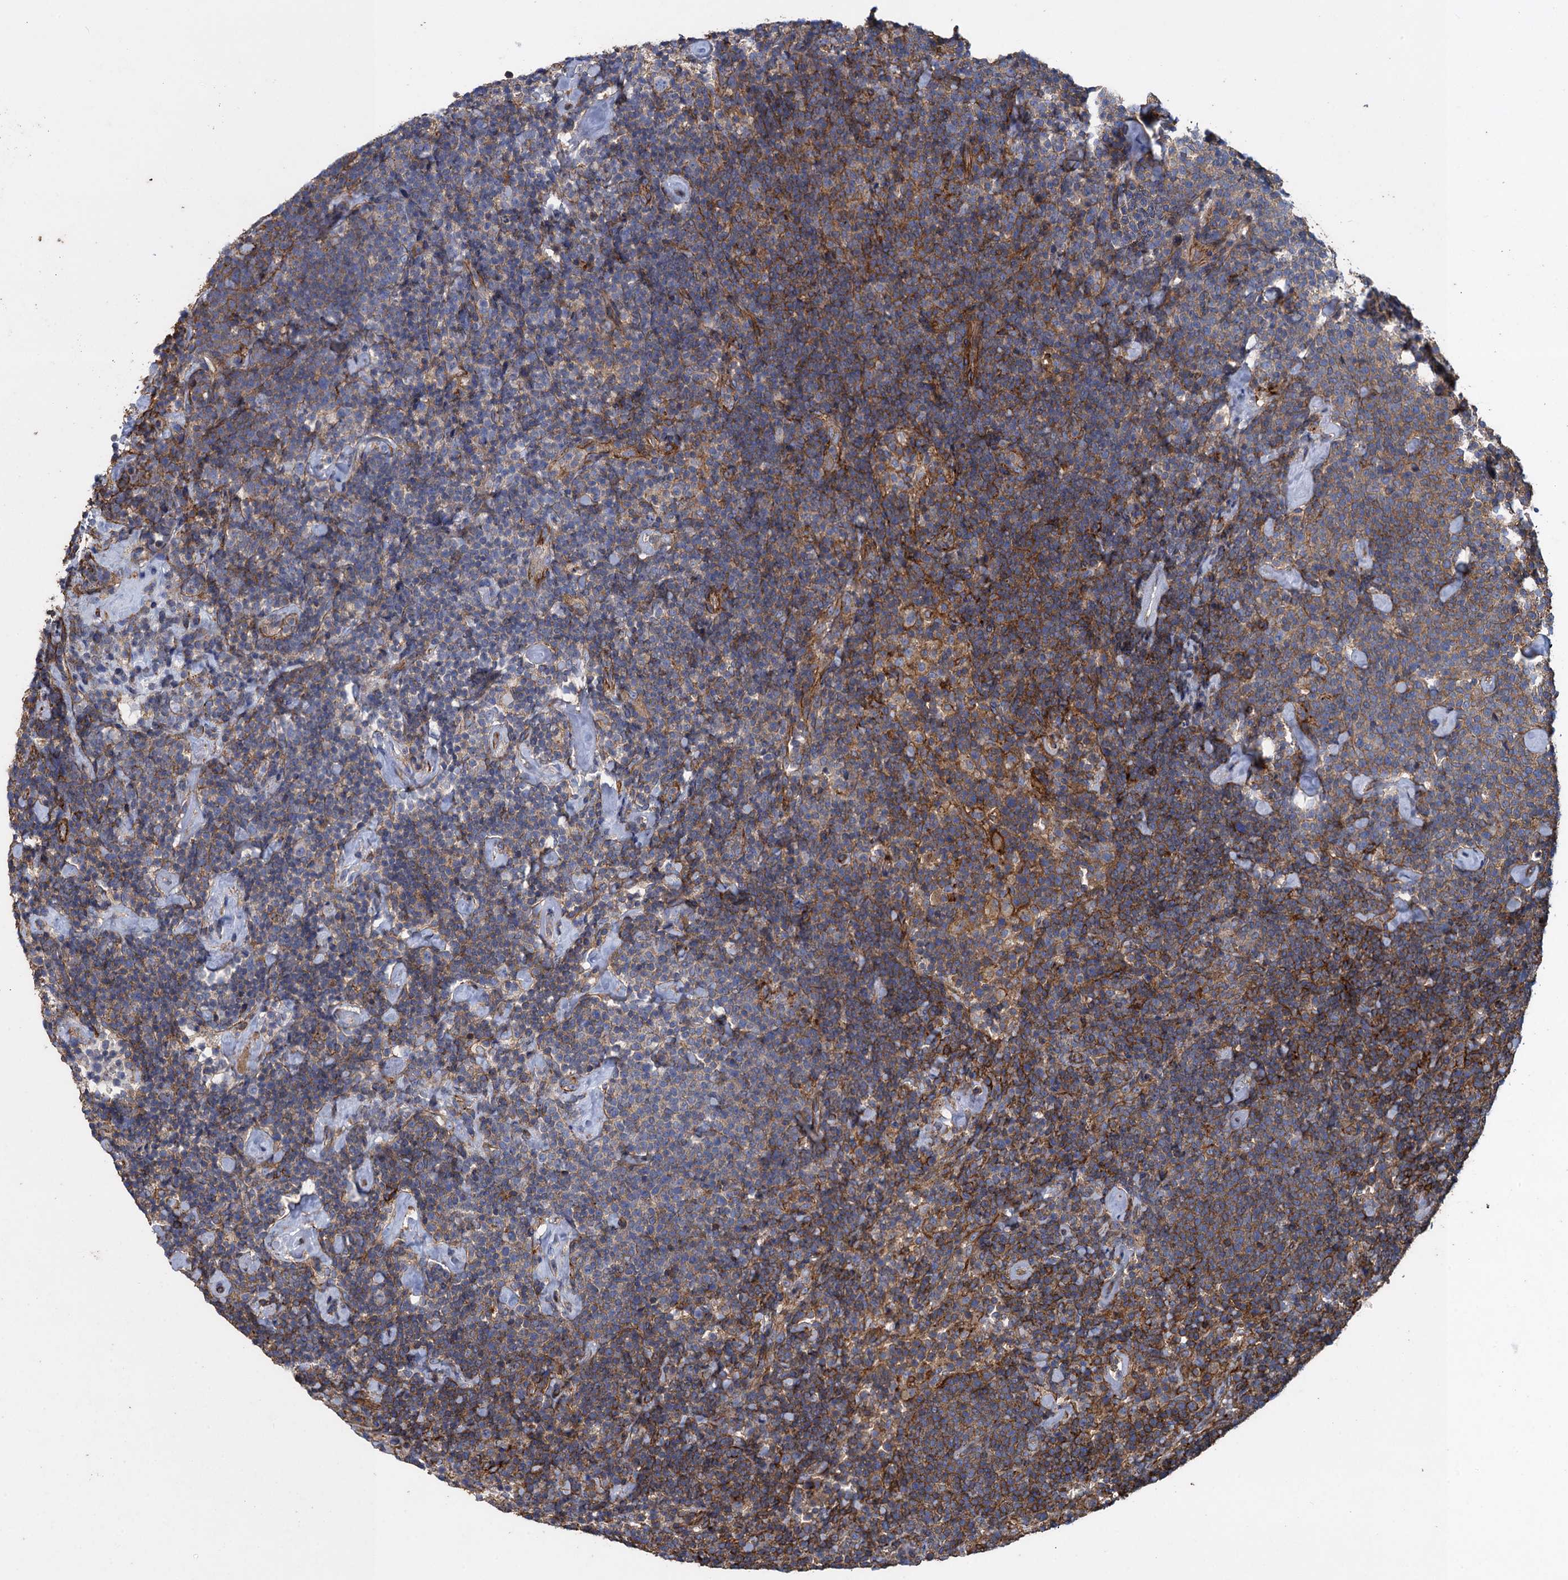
{"staining": {"intensity": "moderate", "quantity": "25%-75%", "location": "cytoplasmic/membranous"}, "tissue": "lymphoma", "cell_type": "Tumor cells", "image_type": "cancer", "snomed": [{"axis": "morphology", "description": "Malignant lymphoma, non-Hodgkin's type, High grade"}, {"axis": "topography", "description": "Lymph node"}], "caption": "Tumor cells show medium levels of moderate cytoplasmic/membranous expression in about 25%-75% of cells in human lymphoma.", "gene": "PROSER2", "patient": {"sex": "male", "age": 61}}